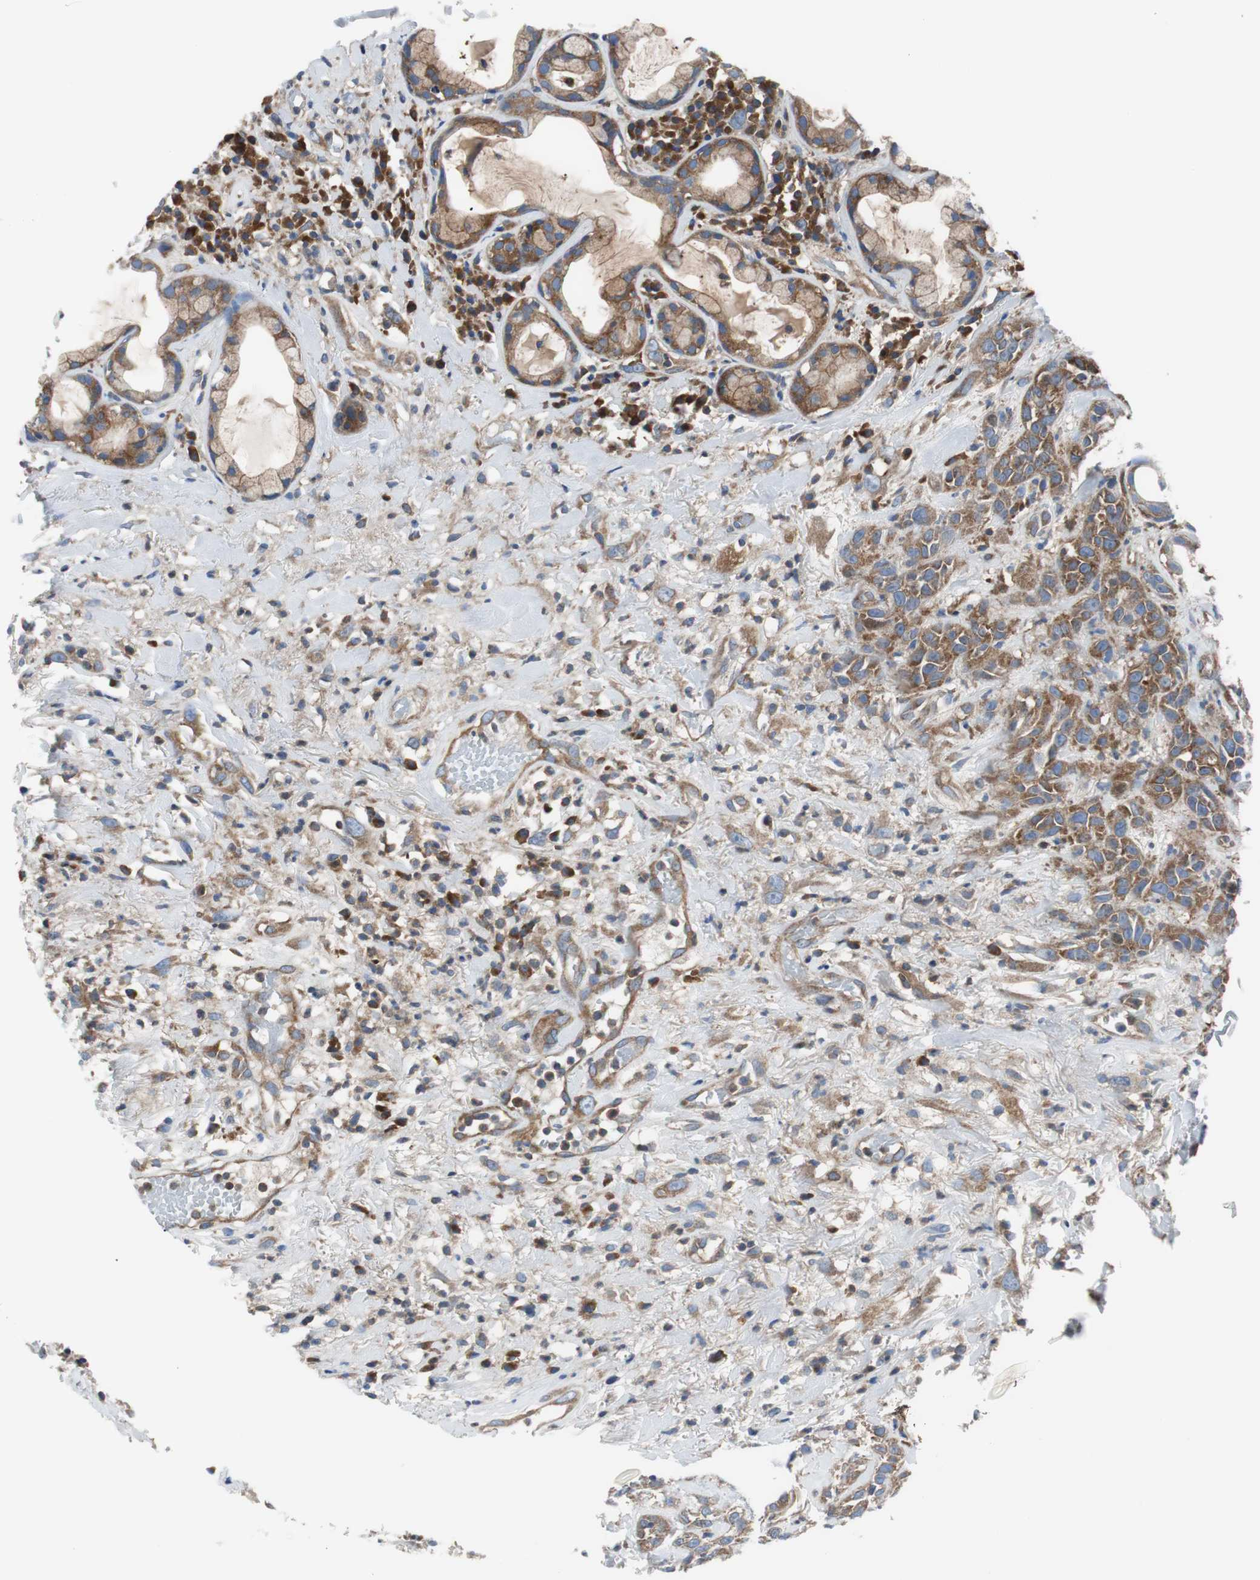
{"staining": {"intensity": "moderate", "quantity": ">75%", "location": "cytoplasmic/membranous"}, "tissue": "head and neck cancer", "cell_type": "Tumor cells", "image_type": "cancer", "snomed": [{"axis": "morphology", "description": "Squamous cell carcinoma, NOS"}, {"axis": "topography", "description": "Head-Neck"}], "caption": "Brown immunohistochemical staining in human head and neck cancer (squamous cell carcinoma) shows moderate cytoplasmic/membranous positivity in about >75% of tumor cells.", "gene": "BRAF", "patient": {"sex": "male", "age": 62}}